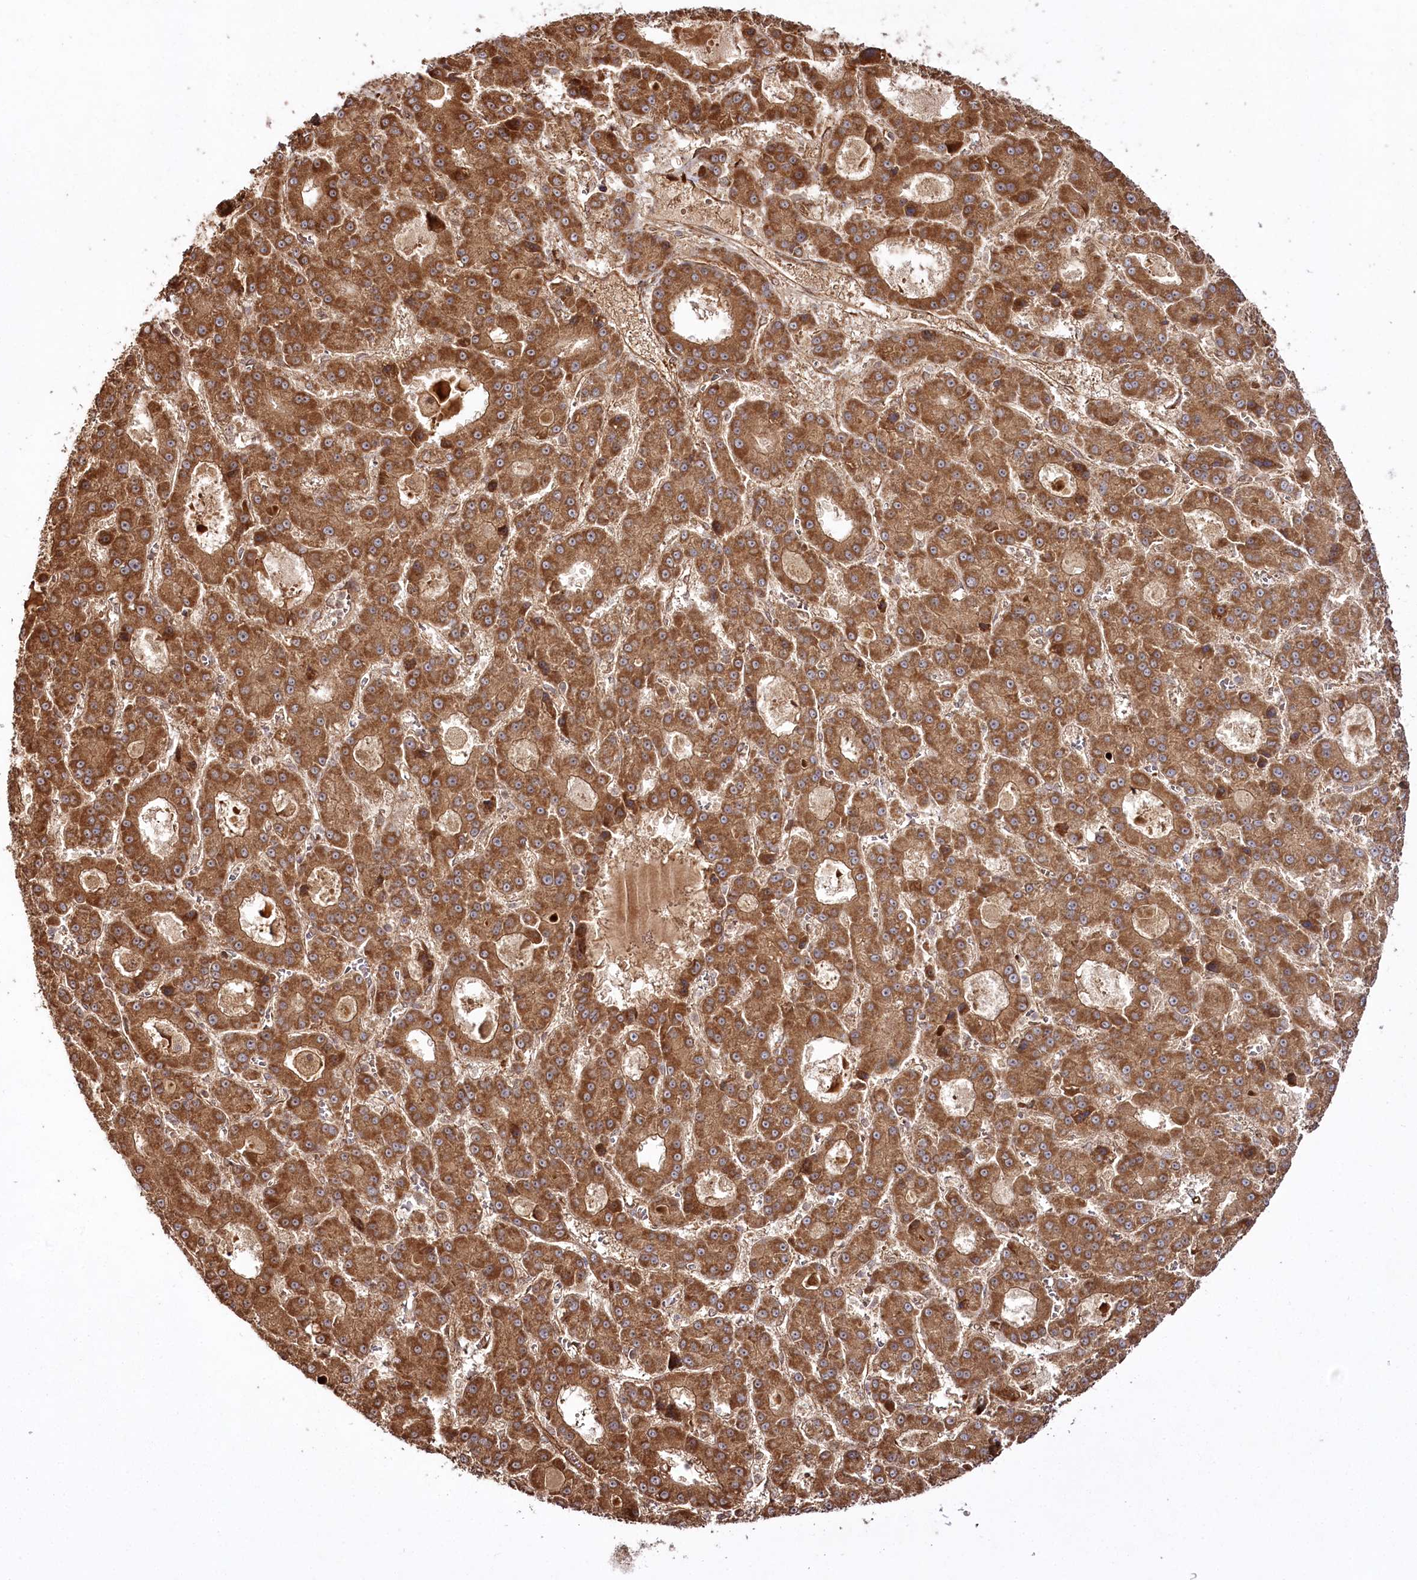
{"staining": {"intensity": "strong", "quantity": ">75%", "location": "cytoplasmic/membranous"}, "tissue": "liver cancer", "cell_type": "Tumor cells", "image_type": "cancer", "snomed": [{"axis": "morphology", "description": "Carcinoma, Hepatocellular, NOS"}, {"axis": "topography", "description": "Liver"}], "caption": "This is an image of immunohistochemistry (IHC) staining of liver cancer, which shows strong positivity in the cytoplasmic/membranous of tumor cells.", "gene": "REXO2", "patient": {"sex": "male", "age": 70}}